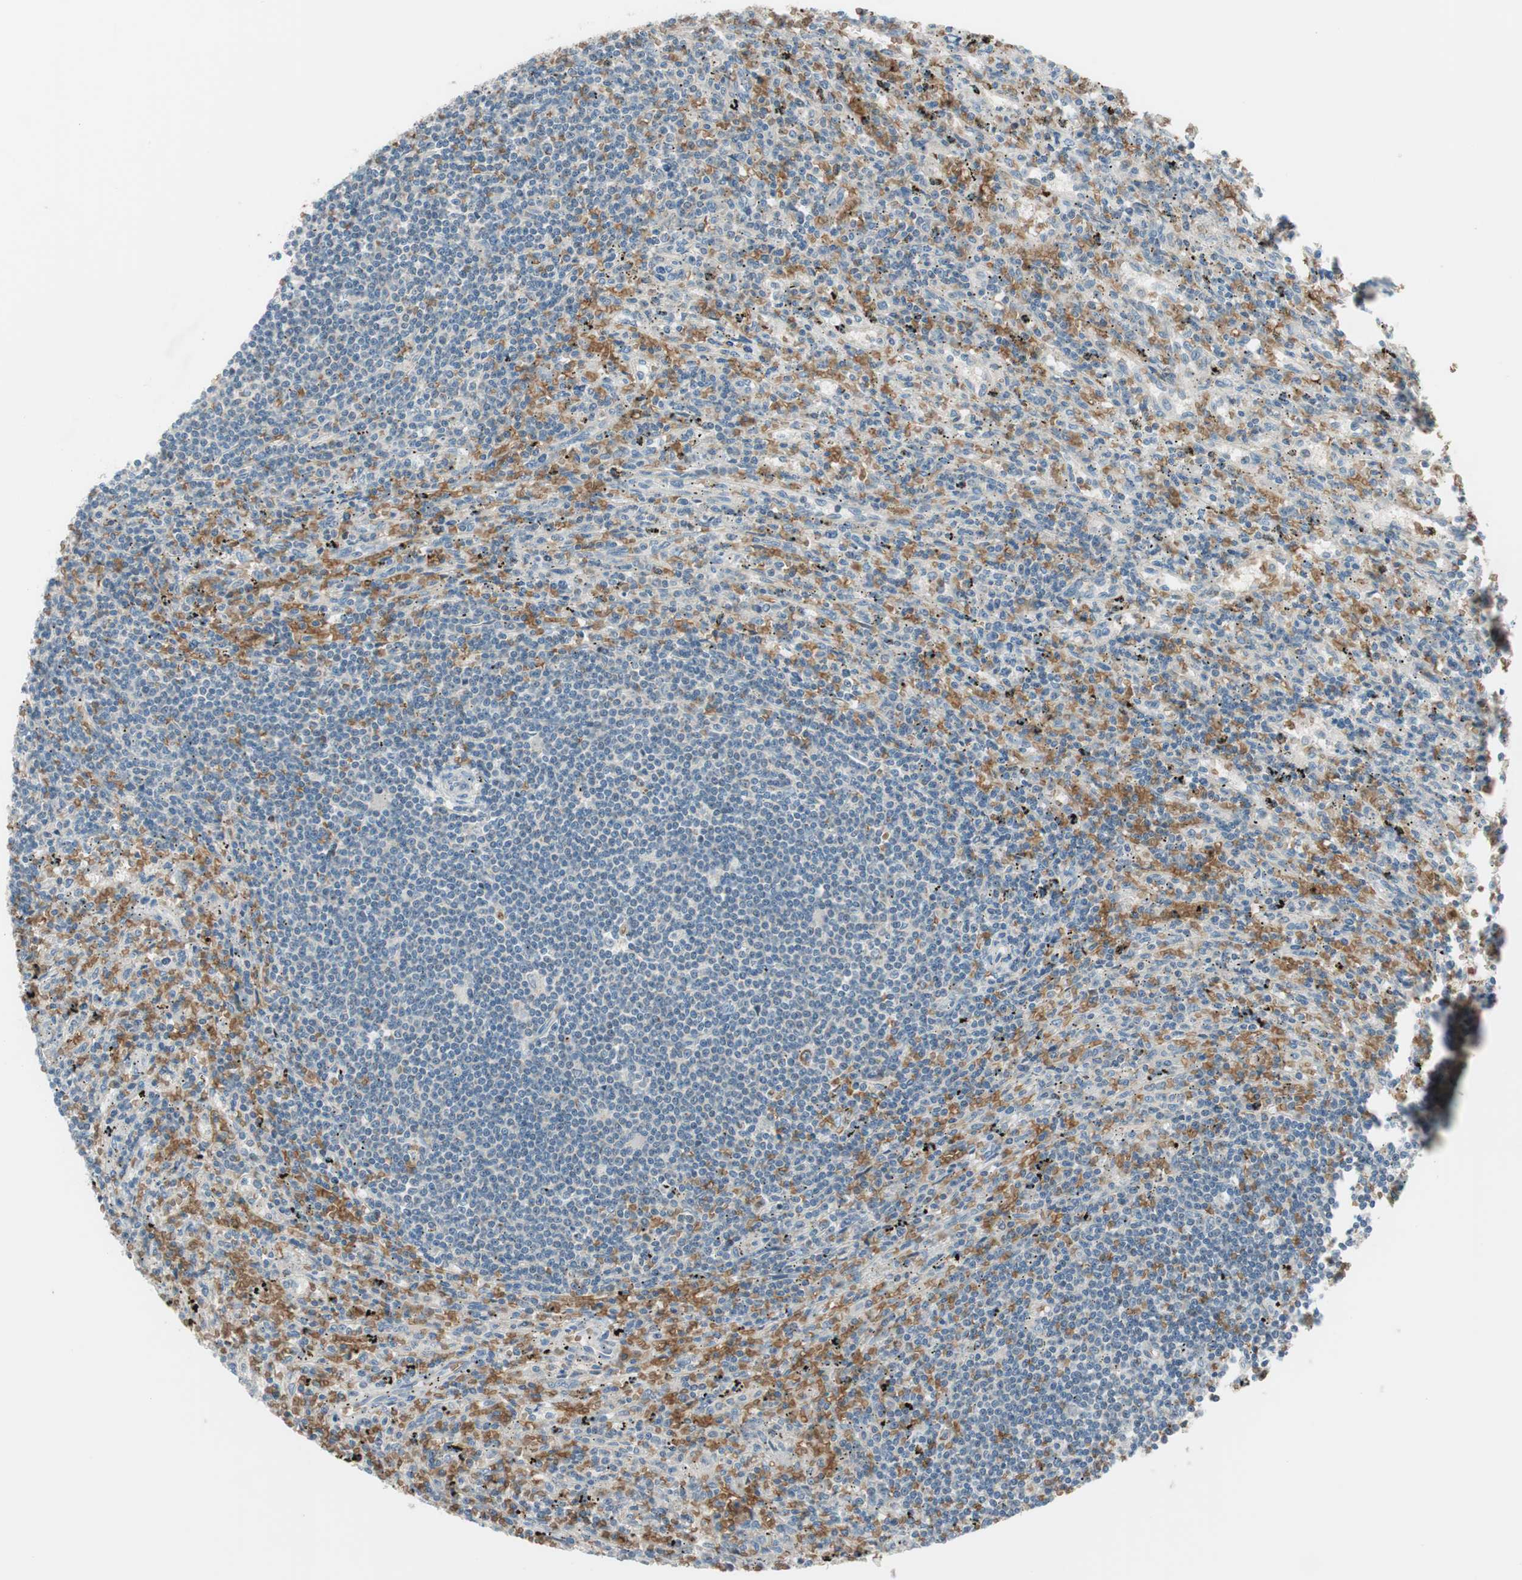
{"staining": {"intensity": "negative", "quantity": "none", "location": "none"}, "tissue": "lymphoma", "cell_type": "Tumor cells", "image_type": "cancer", "snomed": [{"axis": "morphology", "description": "Malignant lymphoma, non-Hodgkin's type, Low grade"}, {"axis": "topography", "description": "Spleen"}], "caption": "Lymphoma was stained to show a protein in brown. There is no significant expression in tumor cells.", "gene": "GYPC", "patient": {"sex": "male", "age": 76}}